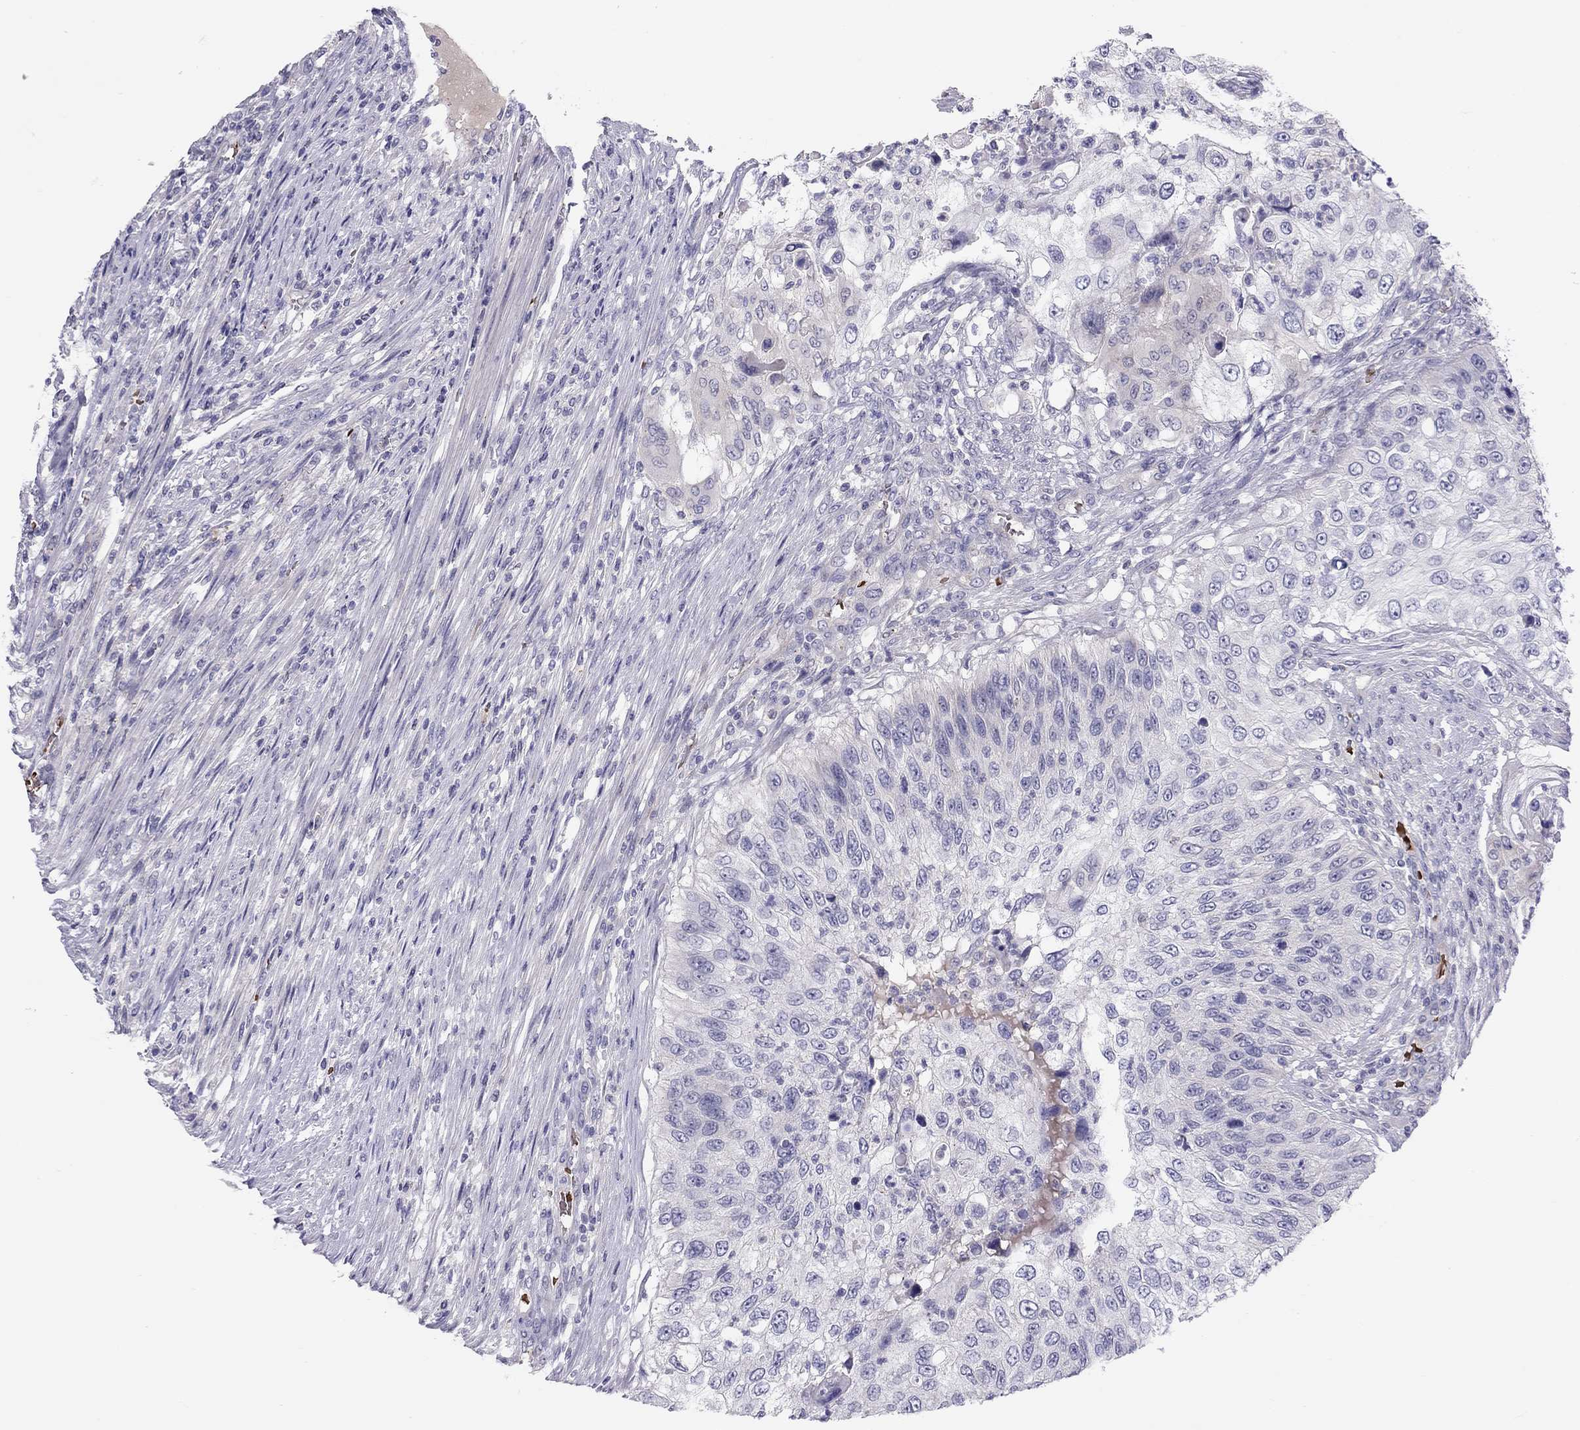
{"staining": {"intensity": "negative", "quantity": "none", "location": "none"}, "tissue": "urothelial cancer", "cell_type": "Tumor cells", "image_type": "cancer", "snomed": [{"axis": "morphology", "description": "Urothelial carcinoma, High grade"}, {"axis": "topography", "description": "Urinary bladder"}], "caption": "DAB immunohistochemical staining of human urothelial cancer exhibits no significant expression in tumor cells.", "gene": "FRMD1", "patient": {"sex": "female", "age": 60}}